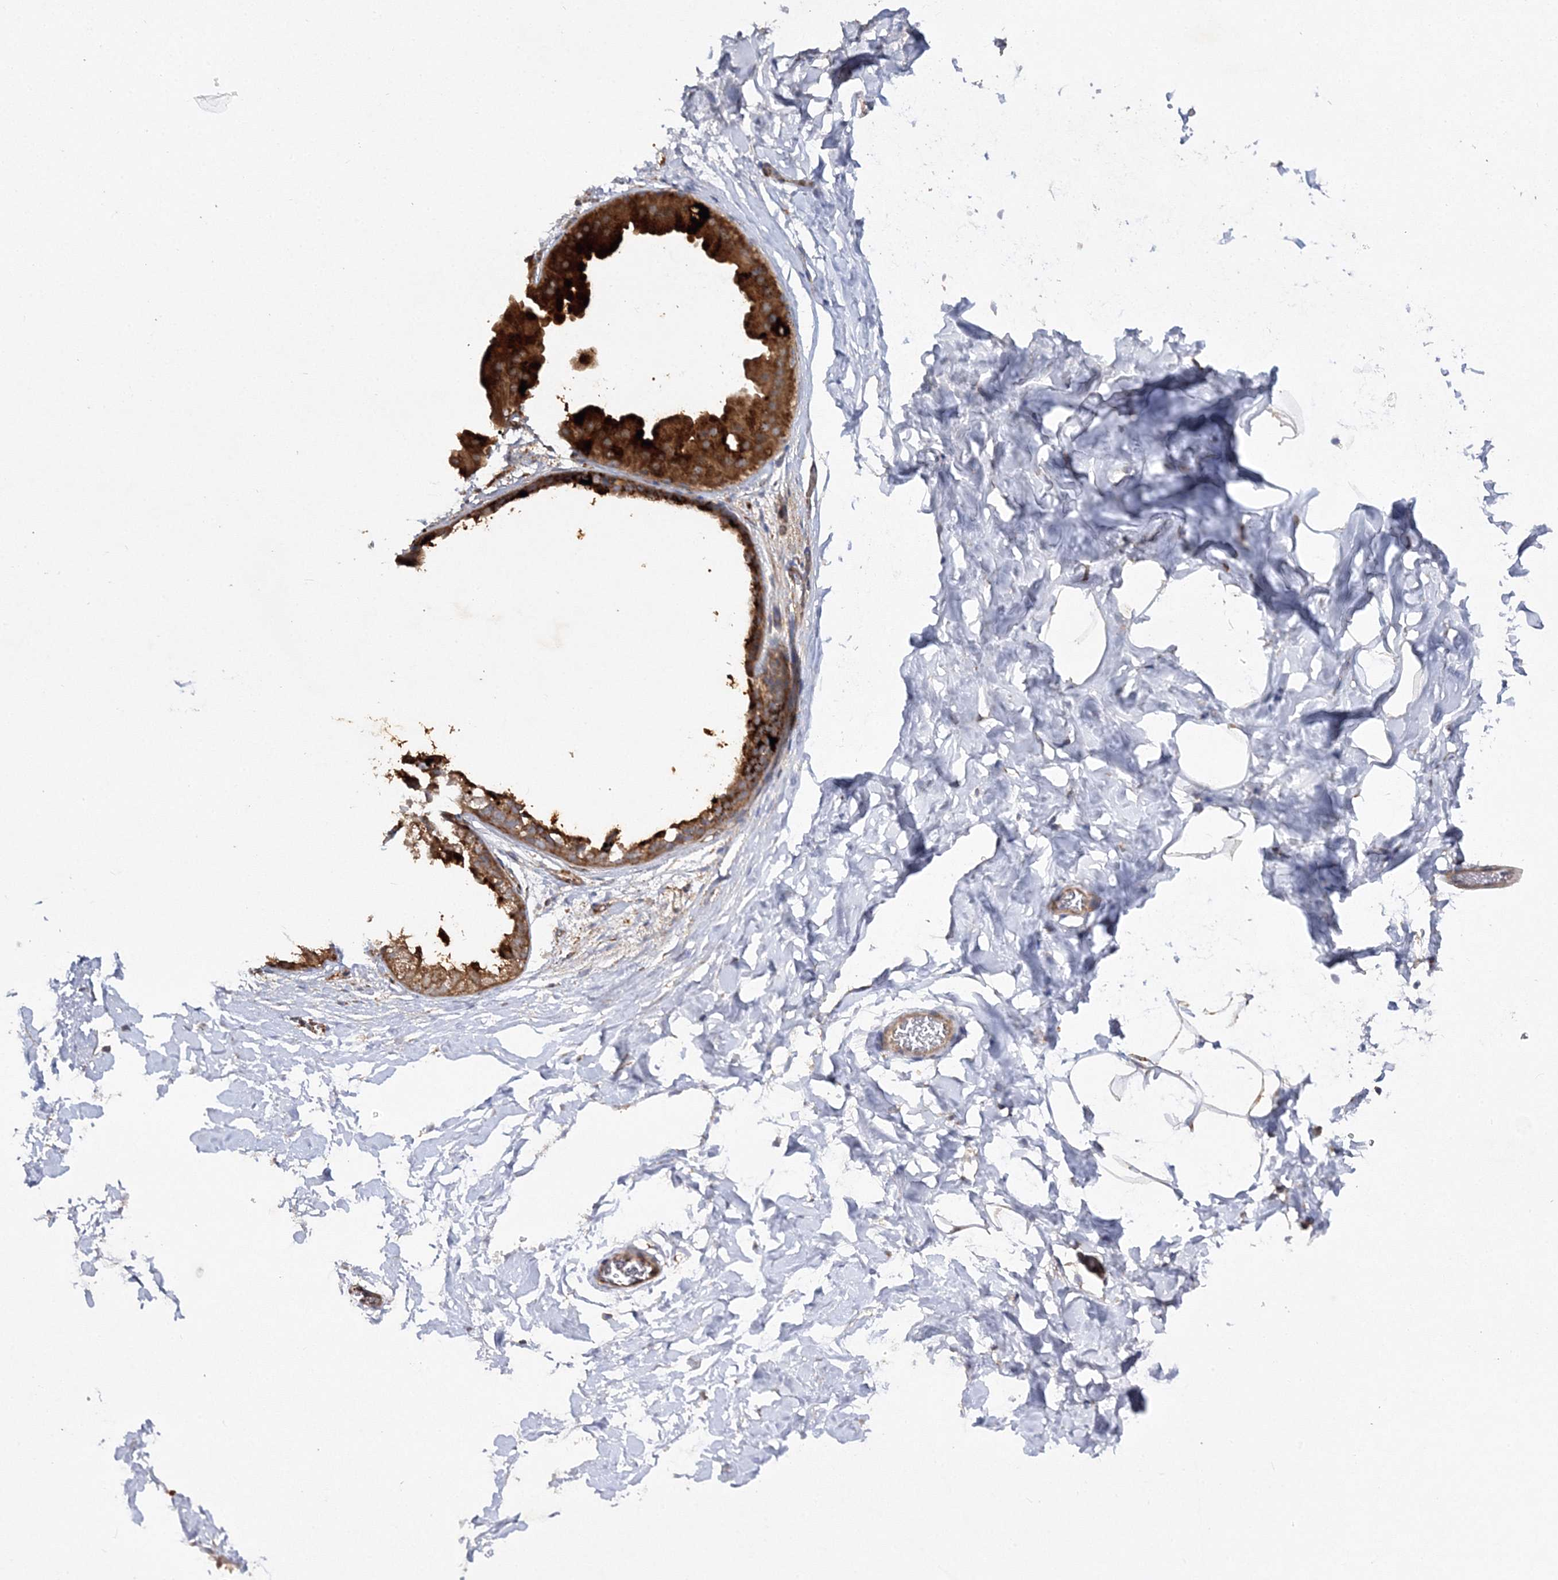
{"staining": {"intensity": "moderate", "quantity": "25%-75%", "location": "cytoplasmic/membranous"}, "tissue": "adipose tissue", "cell_type": "Adipocytes", "image_type": "normal", "snomed": [{"axis": "morphology", "description": "Normal tissue, NOS"}, {"axis": "morphology", "description": "Fibrosis, NOS"}, {"axis": "topography", "description": "Breast"}, {"axis": "topography", "description": "Adipose tissue"}], "caption": "An immunohistochemistry (IHC) photomicrograph of benign tissue is shown. Protein staining in brown shows moderate cytoplasmic/membranous positivity in adipose tissue within adipocytes. (IHC, brightfield microscopy, high magnification).", "gene": "DNAJC13", "patient": {"sex": "female", "age": 39}}